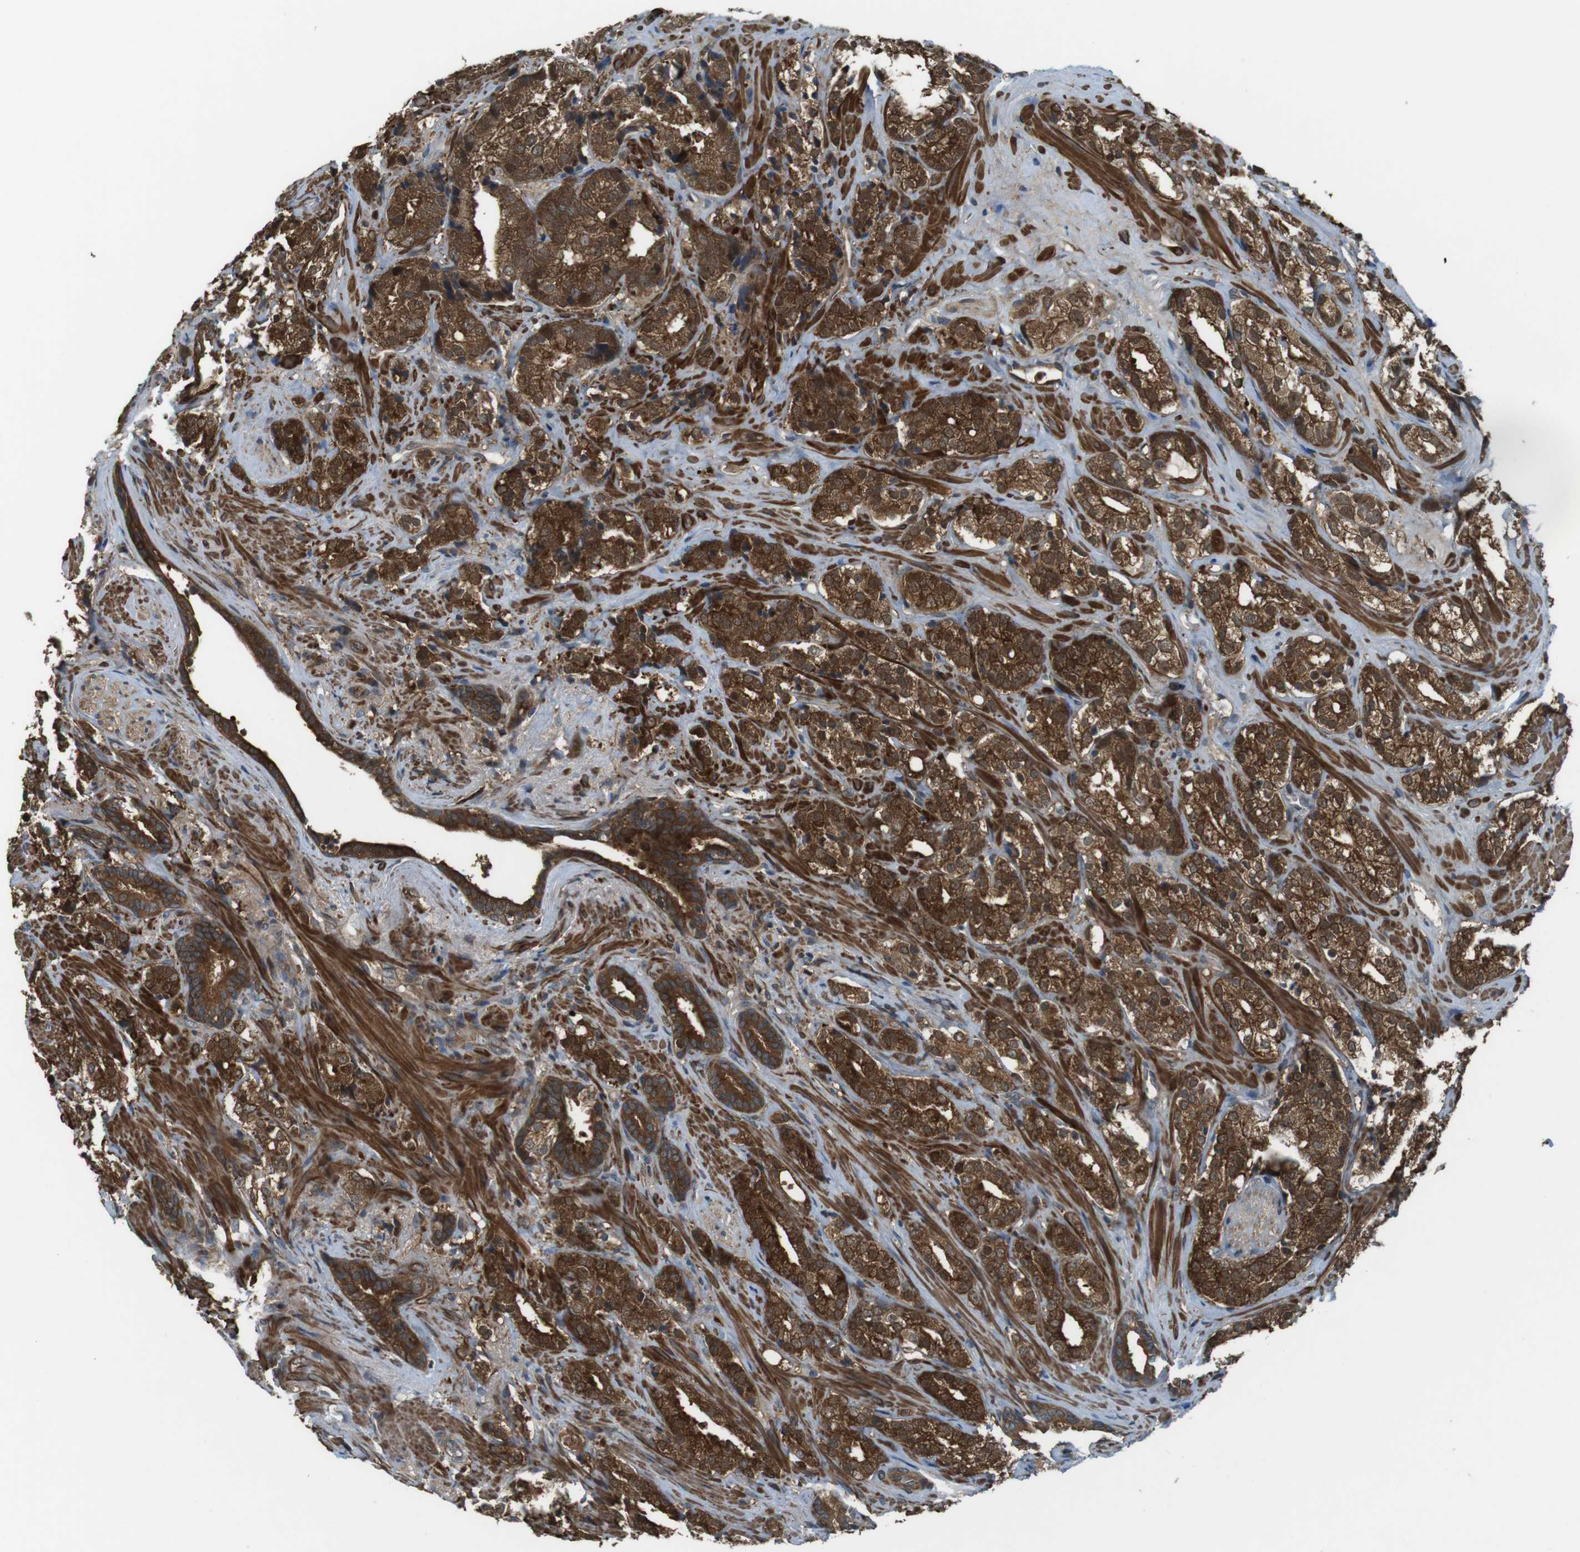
{"staining": {"intensity": "strong", "quantity": ">75%", "location": "cytoplasmic/membranous"}, "tissue": "prostate cancer", "cell_type": "Tumor cells", "image_type": "cancer", "snomed": [{"axis": "morphology", "description": "Adenocarcinoma, High grade"}, {"axis": "topography", "description": "Prostate"}], "caption": "Strong cytoplasmic/membranous protein positivity is appreciated in about >75% of tumor cells in prostate cancer (high-grade adenocarcinoma).", "gene": "LRRC3B", "patient": {"sex": "male", "age": 71}}